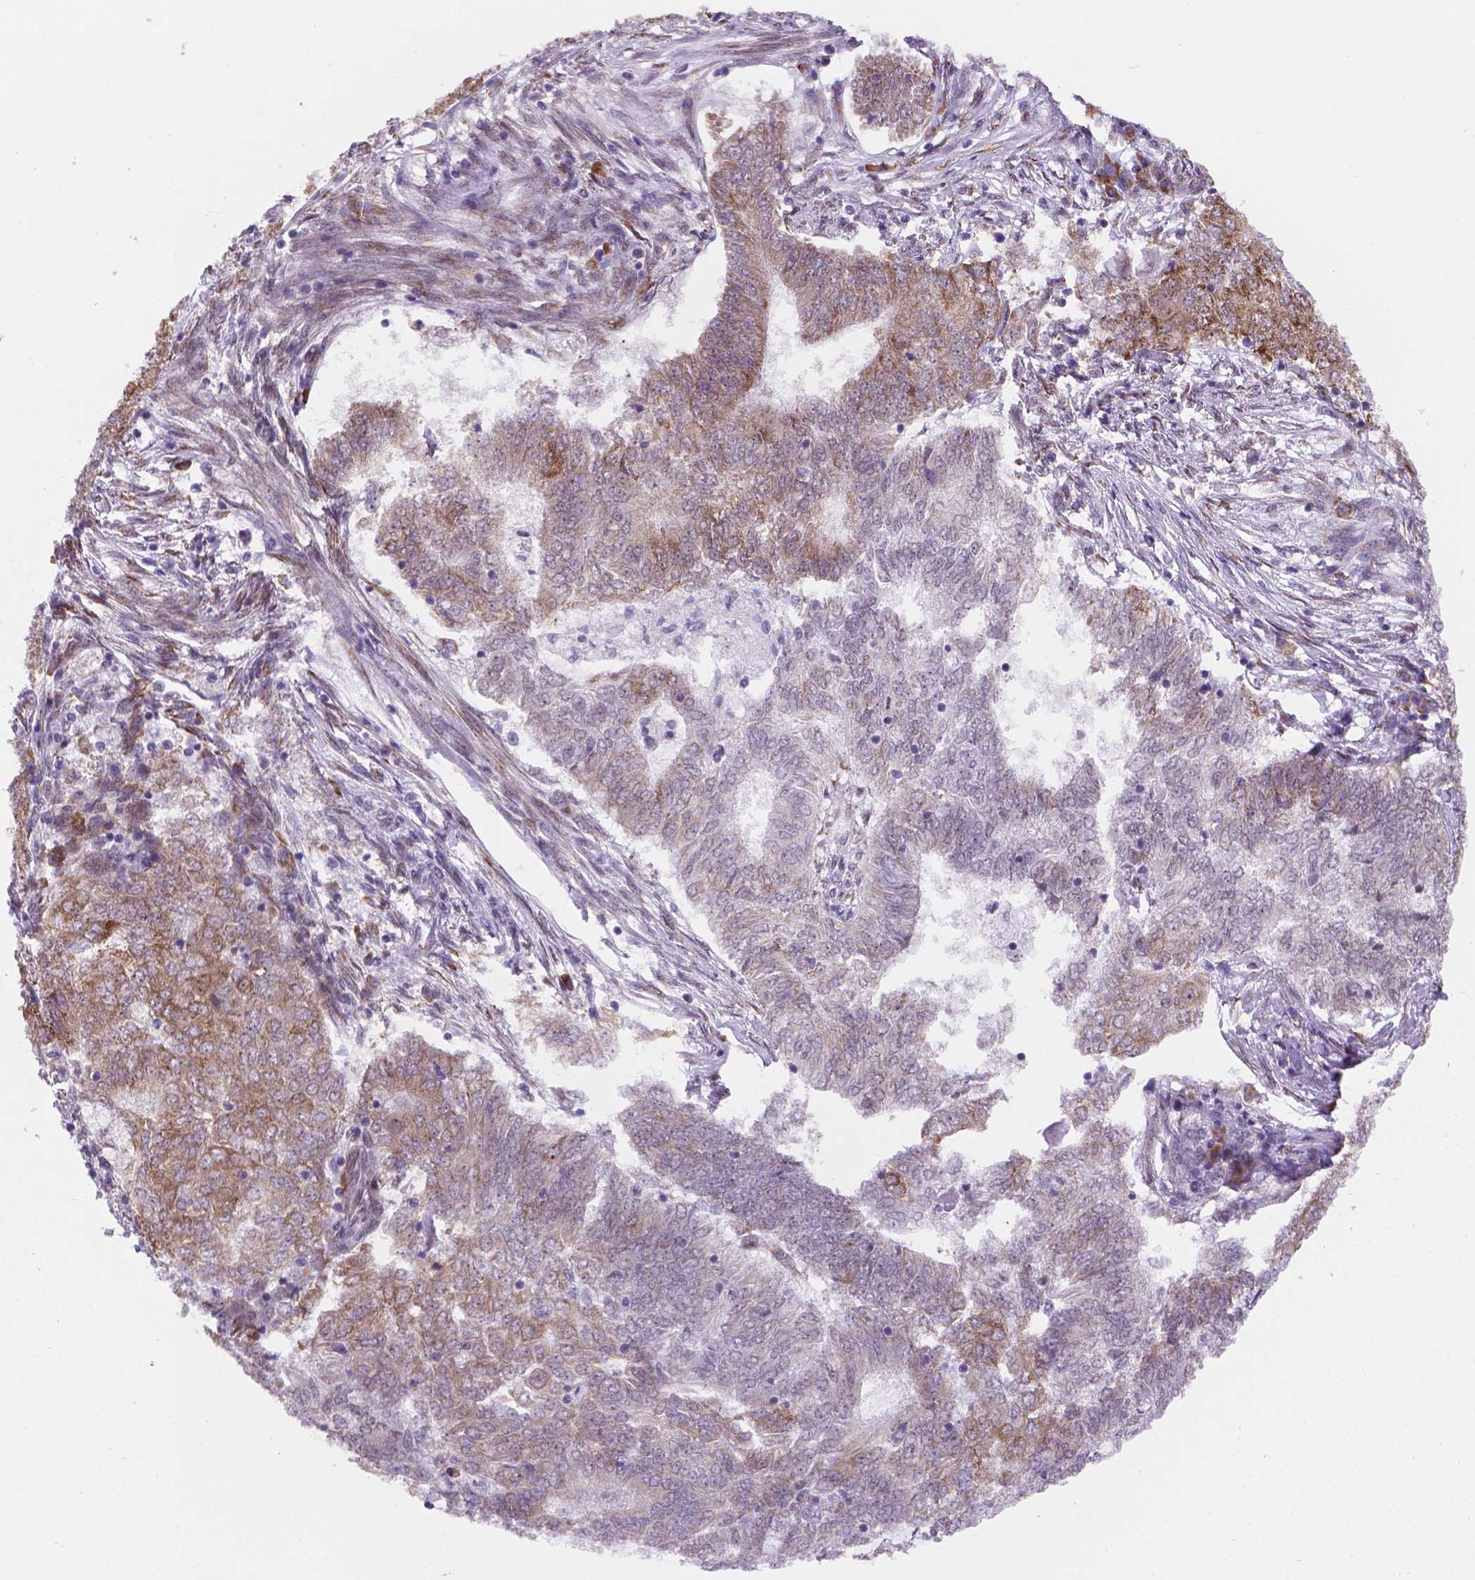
{"staining": {"intensity": "moderate", "quantity": "25%-75%", "location": "cytoplasmic/membranous"}, "tissue": "endometrial cancer", "cell_type": "Tumor cells", "image_type": "cancer", "snomed": [{"axis": "morphology", "description": "Adenocarcinoma, NOS"}, {"axis": "topography", "description": "Endometrium"}], "caption": "Immunohistochemistry (IHC) micrograph of endometrial cancer (adenocarcinoma) stained for a protein (brown), which exhibits medium levels of moderate cytoplasmic/membranous positivity in about 25%-75% of tumor cells.", "gene": "FNIP1", "patient": {"sex": "female", "age": 62}}